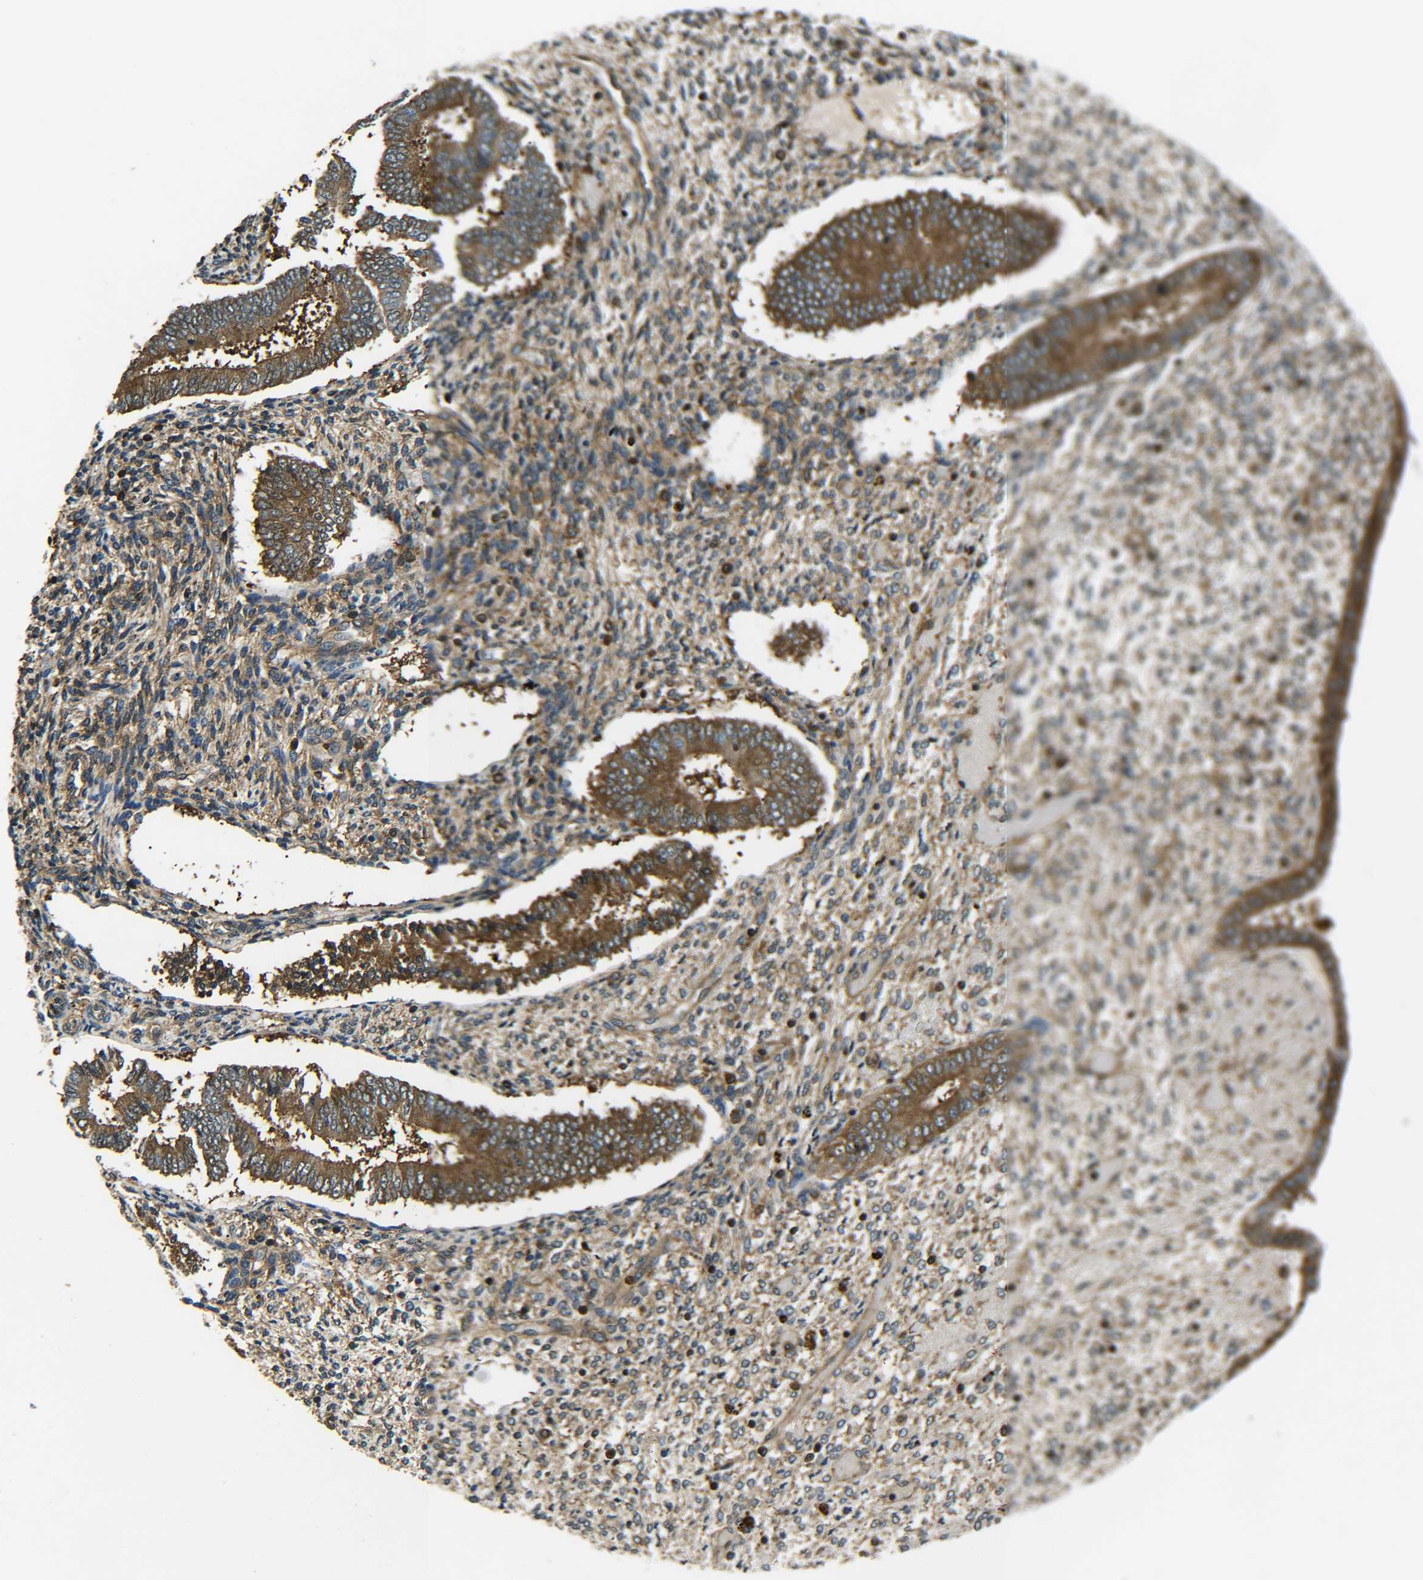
{"staining": {"intensity": "weak", "quantity": ">75%", "location": "cytoplasmic/membranous"}, "tissue": "endometrium", "cell_type": "Cells in endometrial stroma", "image_type": "normal", "snomed": [{"axis": "morphology", "description": "Normal tissue, NOS"}, {"axis": "topography", "description": "Endometrium"}], "caption": "Immunohistochemistry (IHC) of benign endometrium demonstrates low levels of weak cytoplasmic/membranous positivity in approximately >75% of cells in endometrial stroma.", "gene": "PREB", "patient": {"sex": "female", "age": 42}}